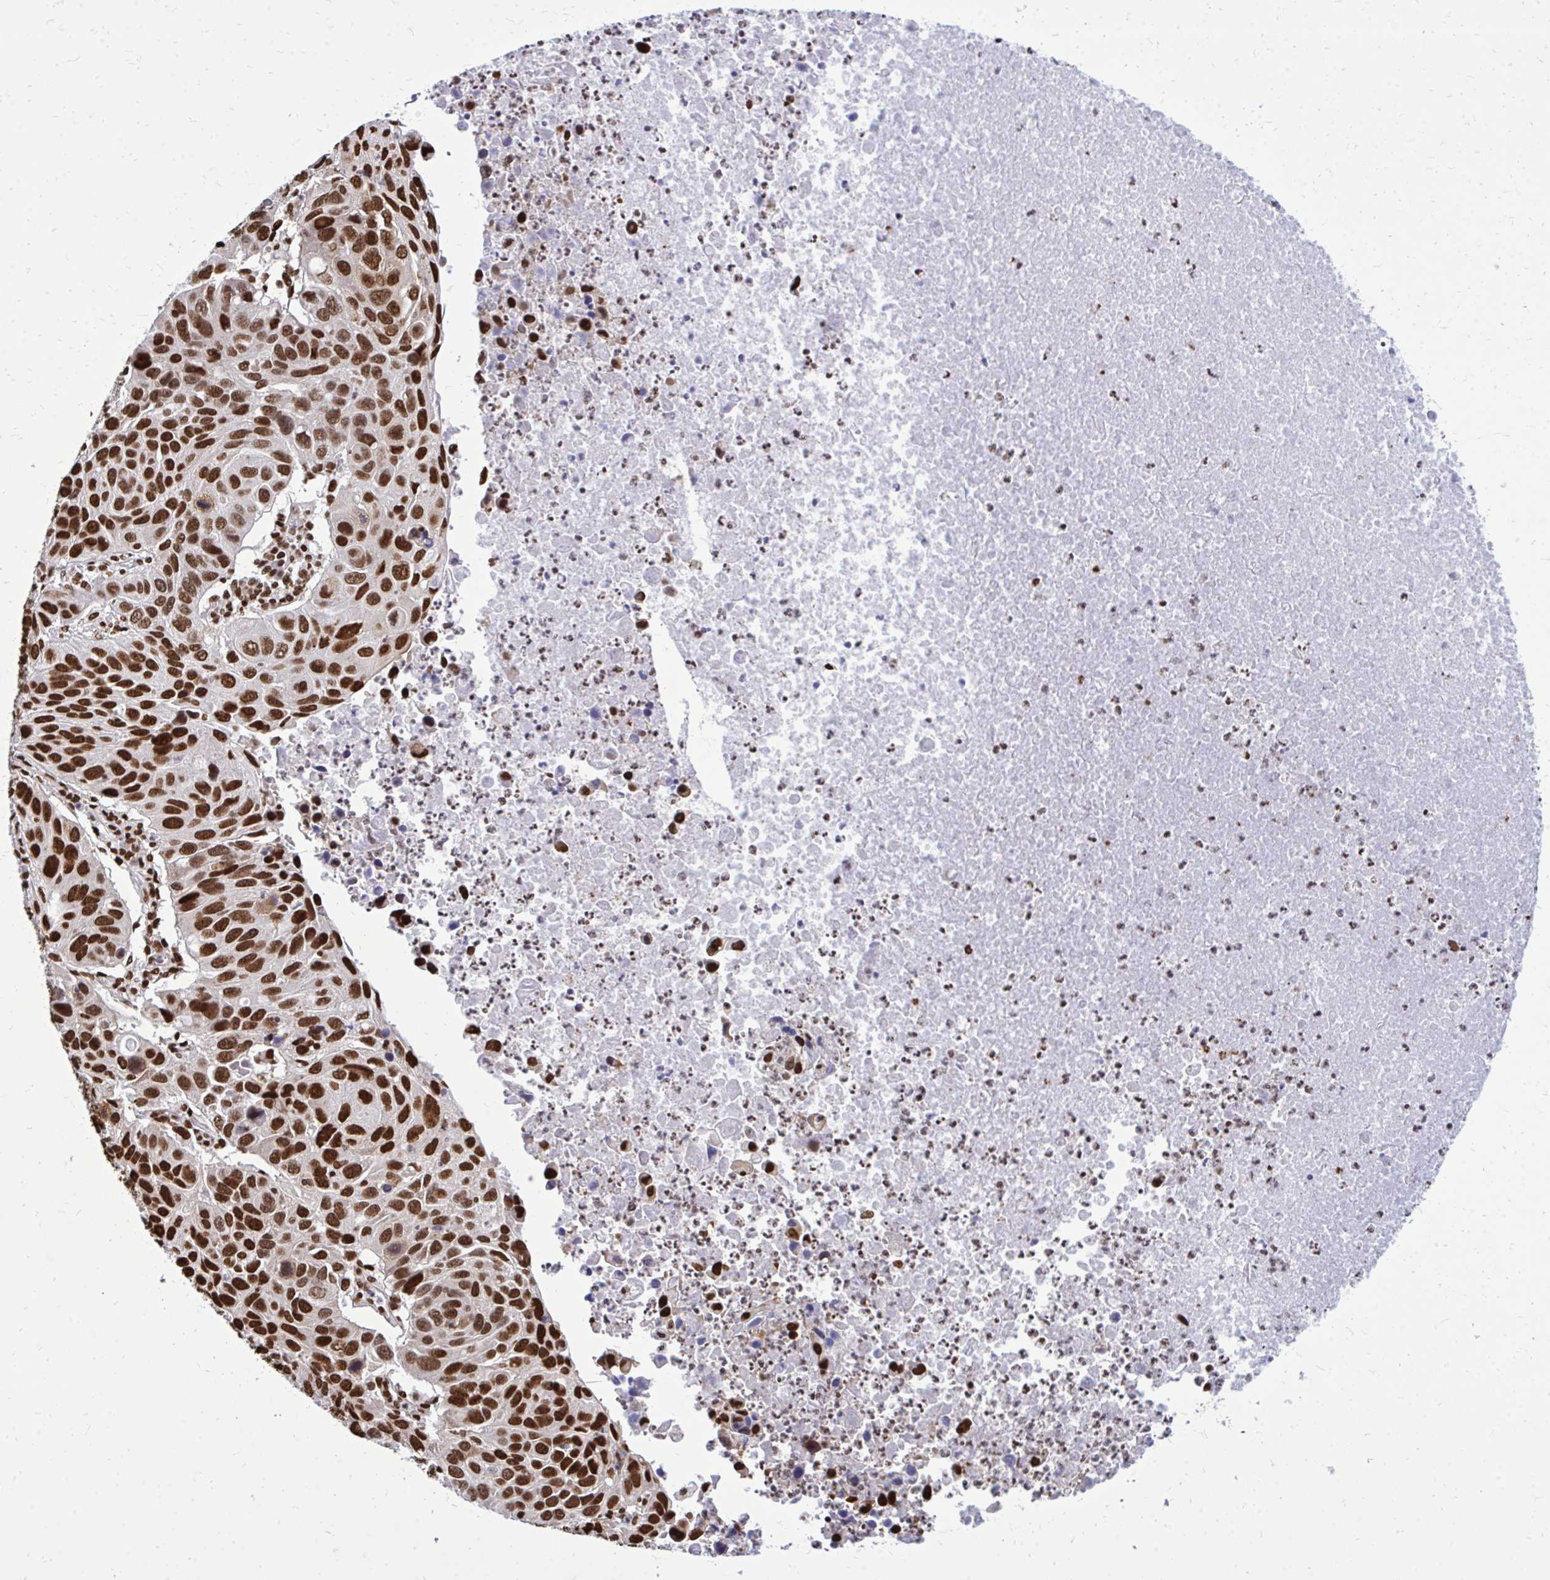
{"staining": {"intensity": "strong", "quantity": ">75%", "location": "nuclear"}, "tissue": "lung cancer", "cell_type": "Tumor cells", "image_type": "cancer", "snomed": [{"axis": "morphology", "description": "Squamous cell carcinoma, NOS"}, {"axis": "topography", "description": "Lung"}], "caption": "Protein positivity by immunohistochemistry reveals strong nuclear positivity in about >75% of tumor cells in lung cancer (squamous cell carcinoma). The staining is performed using DAB (3,3'-diaminobenzidine) brown chromogen to label protein expression. The nuclei are counter-stained blue using hematoxylin.", "gene": "TBL1Y", "patient": {"sex": "female", "age": 61}}